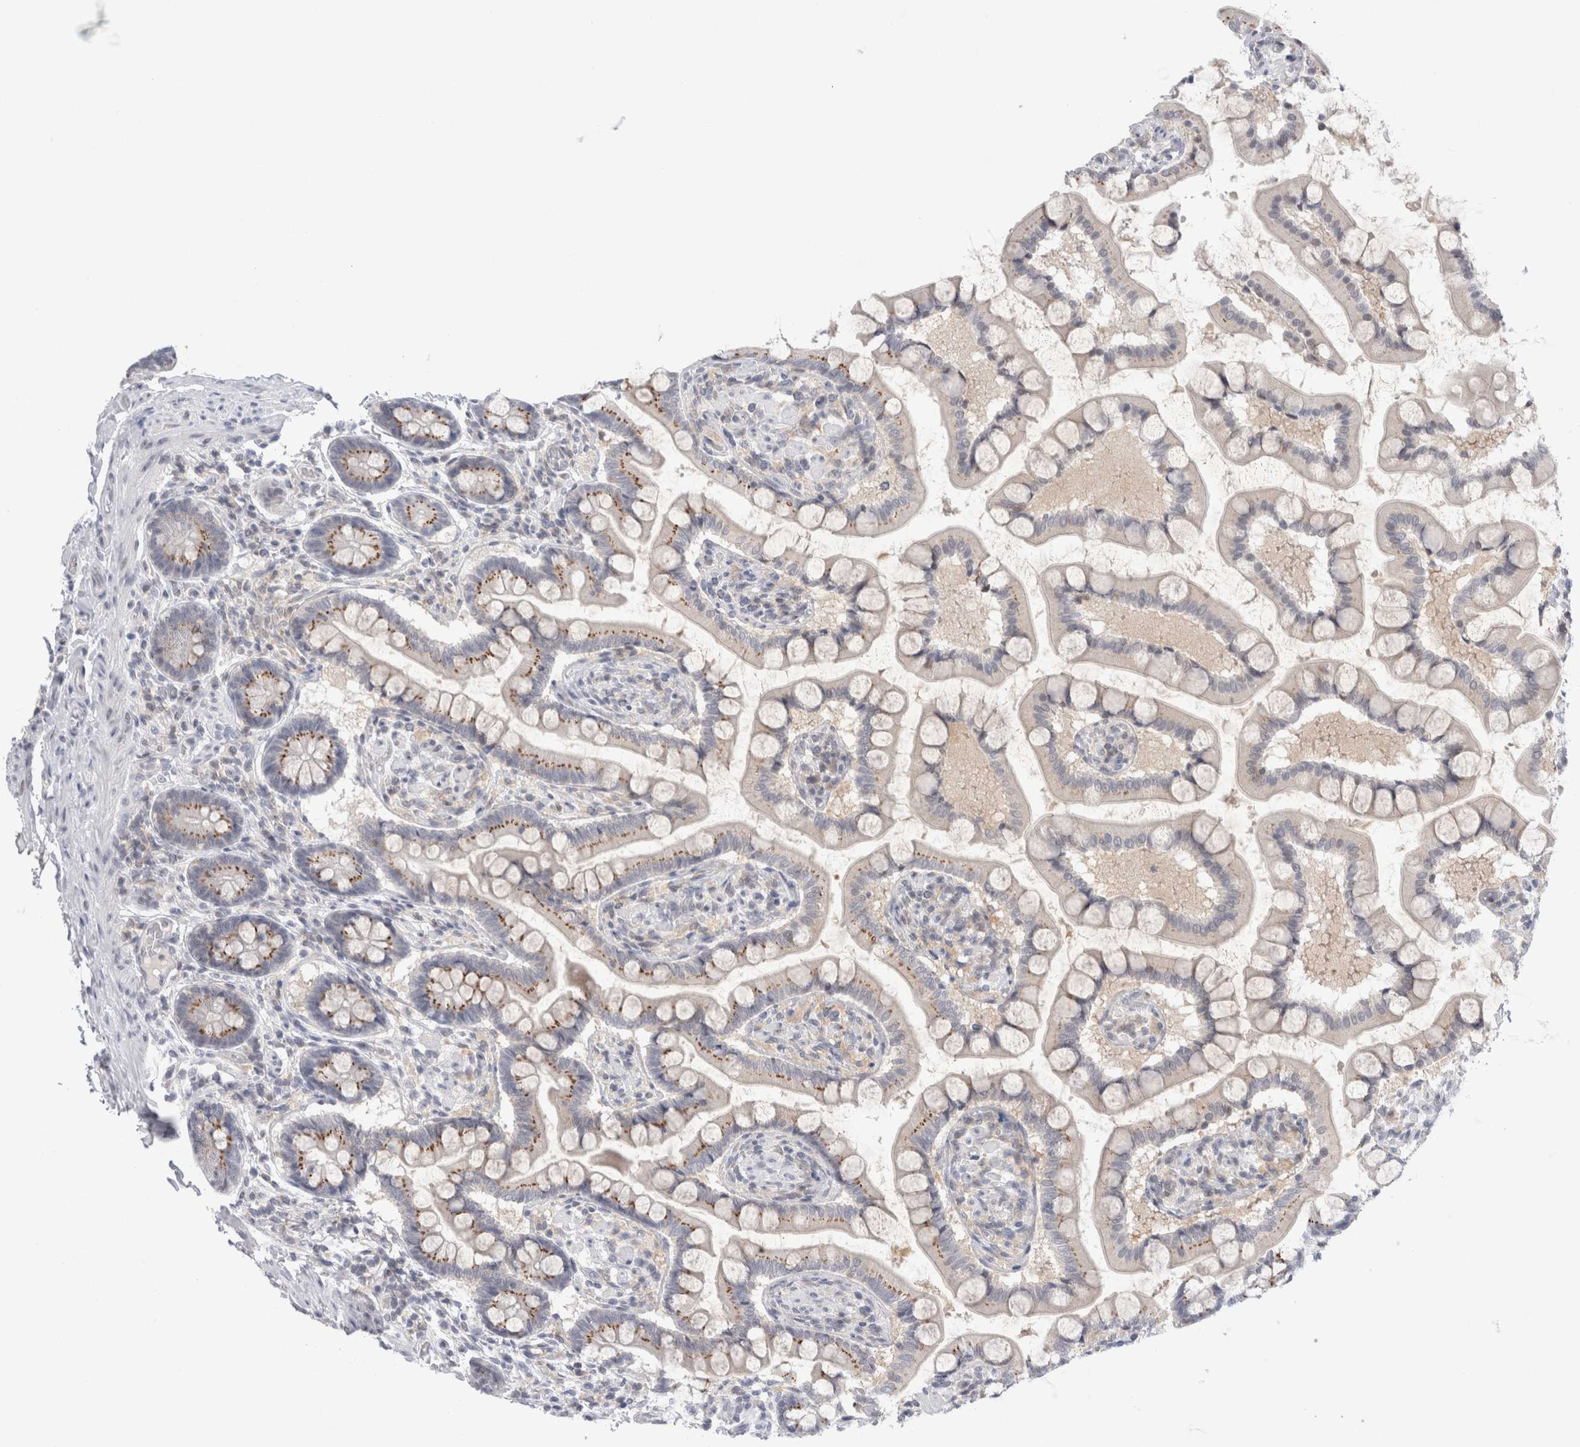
{"staining": {"intensity": "moderate", "quantity": "25%-75%", "location": "cytoplasmic/membranous,nuclear"}, "tissue": "small intestine", "cell_type": "Glandular cells", "image_type": "normal", "snomed": [{"axis": "morphology", "description": "Normal tissue, NOS"}, {"axis": "topography", "description": "Small intestine"}], "caption": "IHC staining of benign small intestine, which displays medium levels of moderate cytoplasmic/membranous,nuclear expression in about 25%-75% of glandular cells indicating moderate cytoplasmic/membranous,nuclear protein expression. The staining was performed using DAB (3,3'-diaminobenzidine) (brown) for protein detection and nuclei were counterstained in hematoxylin (blue).", "gene": "CERS5", "patient": {"sex": "male", "age": 41}}